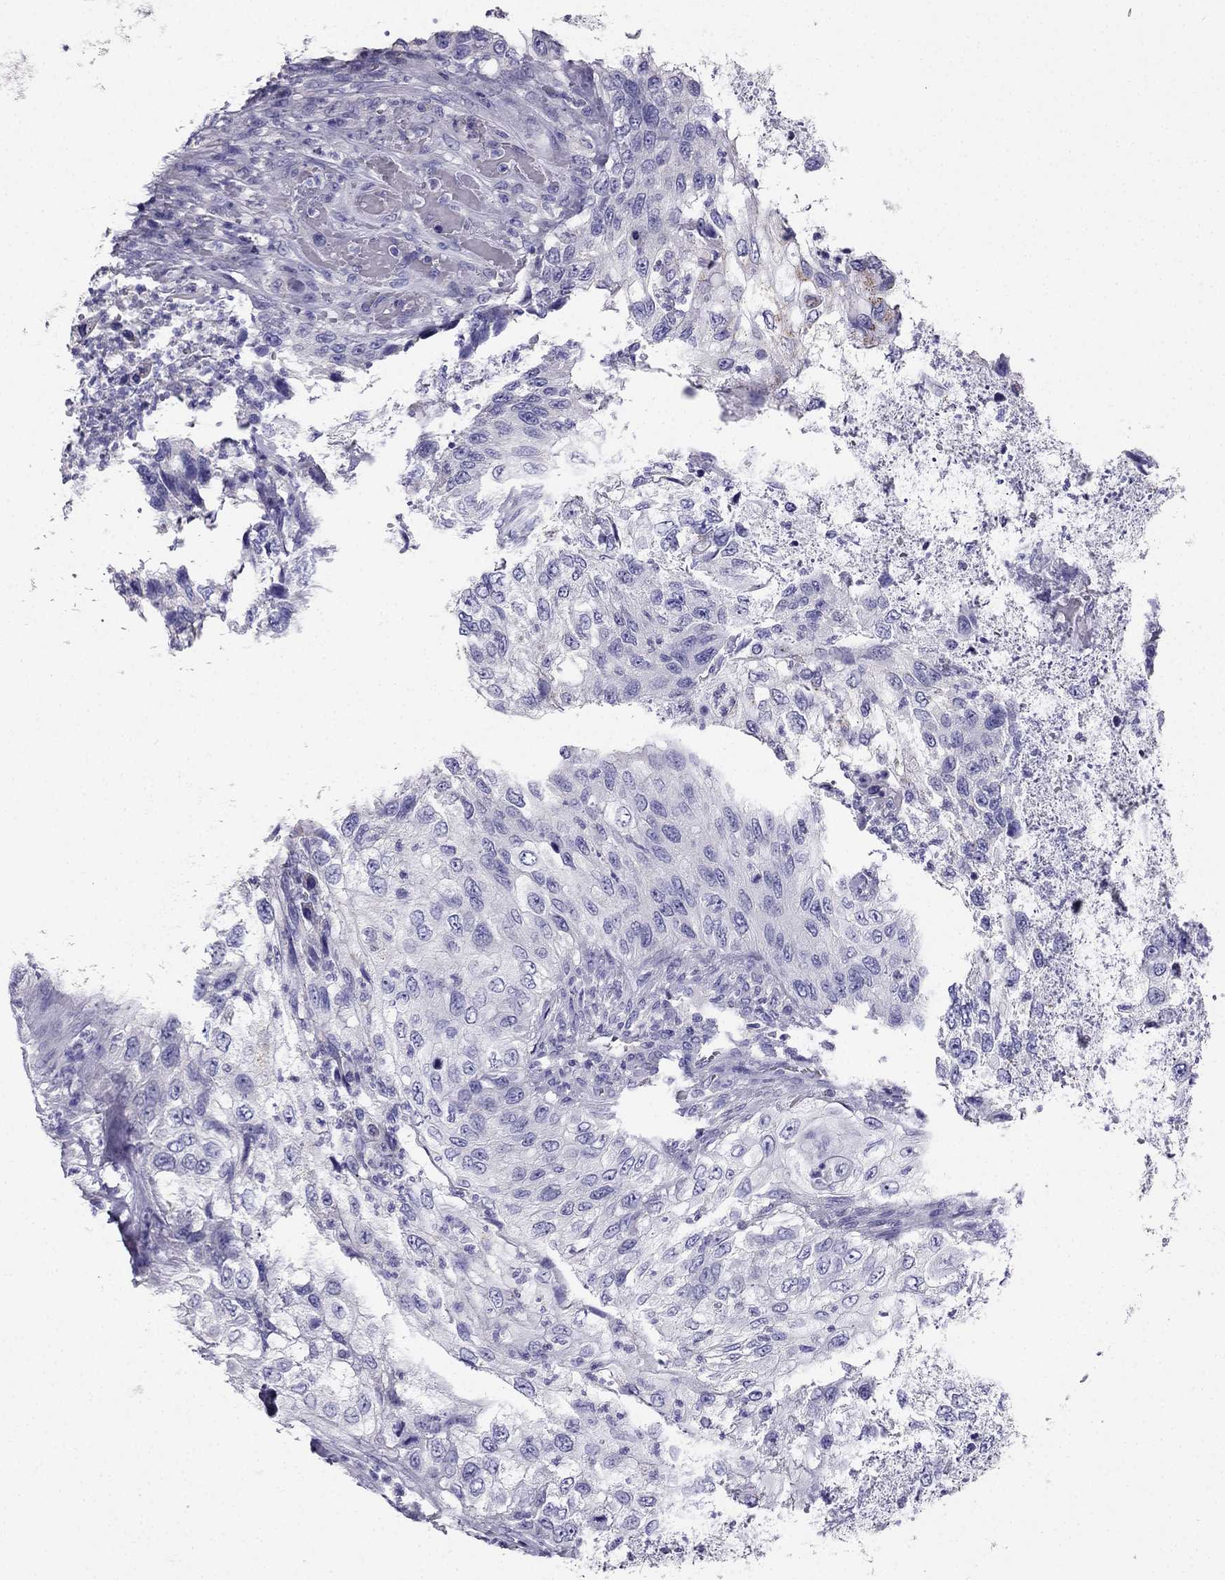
{"staining": {"intensity": "negative", "quantity": "none", "location": "none"}, "tissue": "urothelial cancer", "cell_type": "Tumor cells", "image_type": "cancer", "snomed": [{"axis": "morphology", "description": "Urothelial carcinoma, High grade"}, {"axis": "topography", "description": "Urinary bladder"}], "caption": "Urothelial cancer was stained to show a protein in brown. There is no significant expression in tumor cells.", "gene": "PTH", "patient": {"sex": "female", "age": 60}}